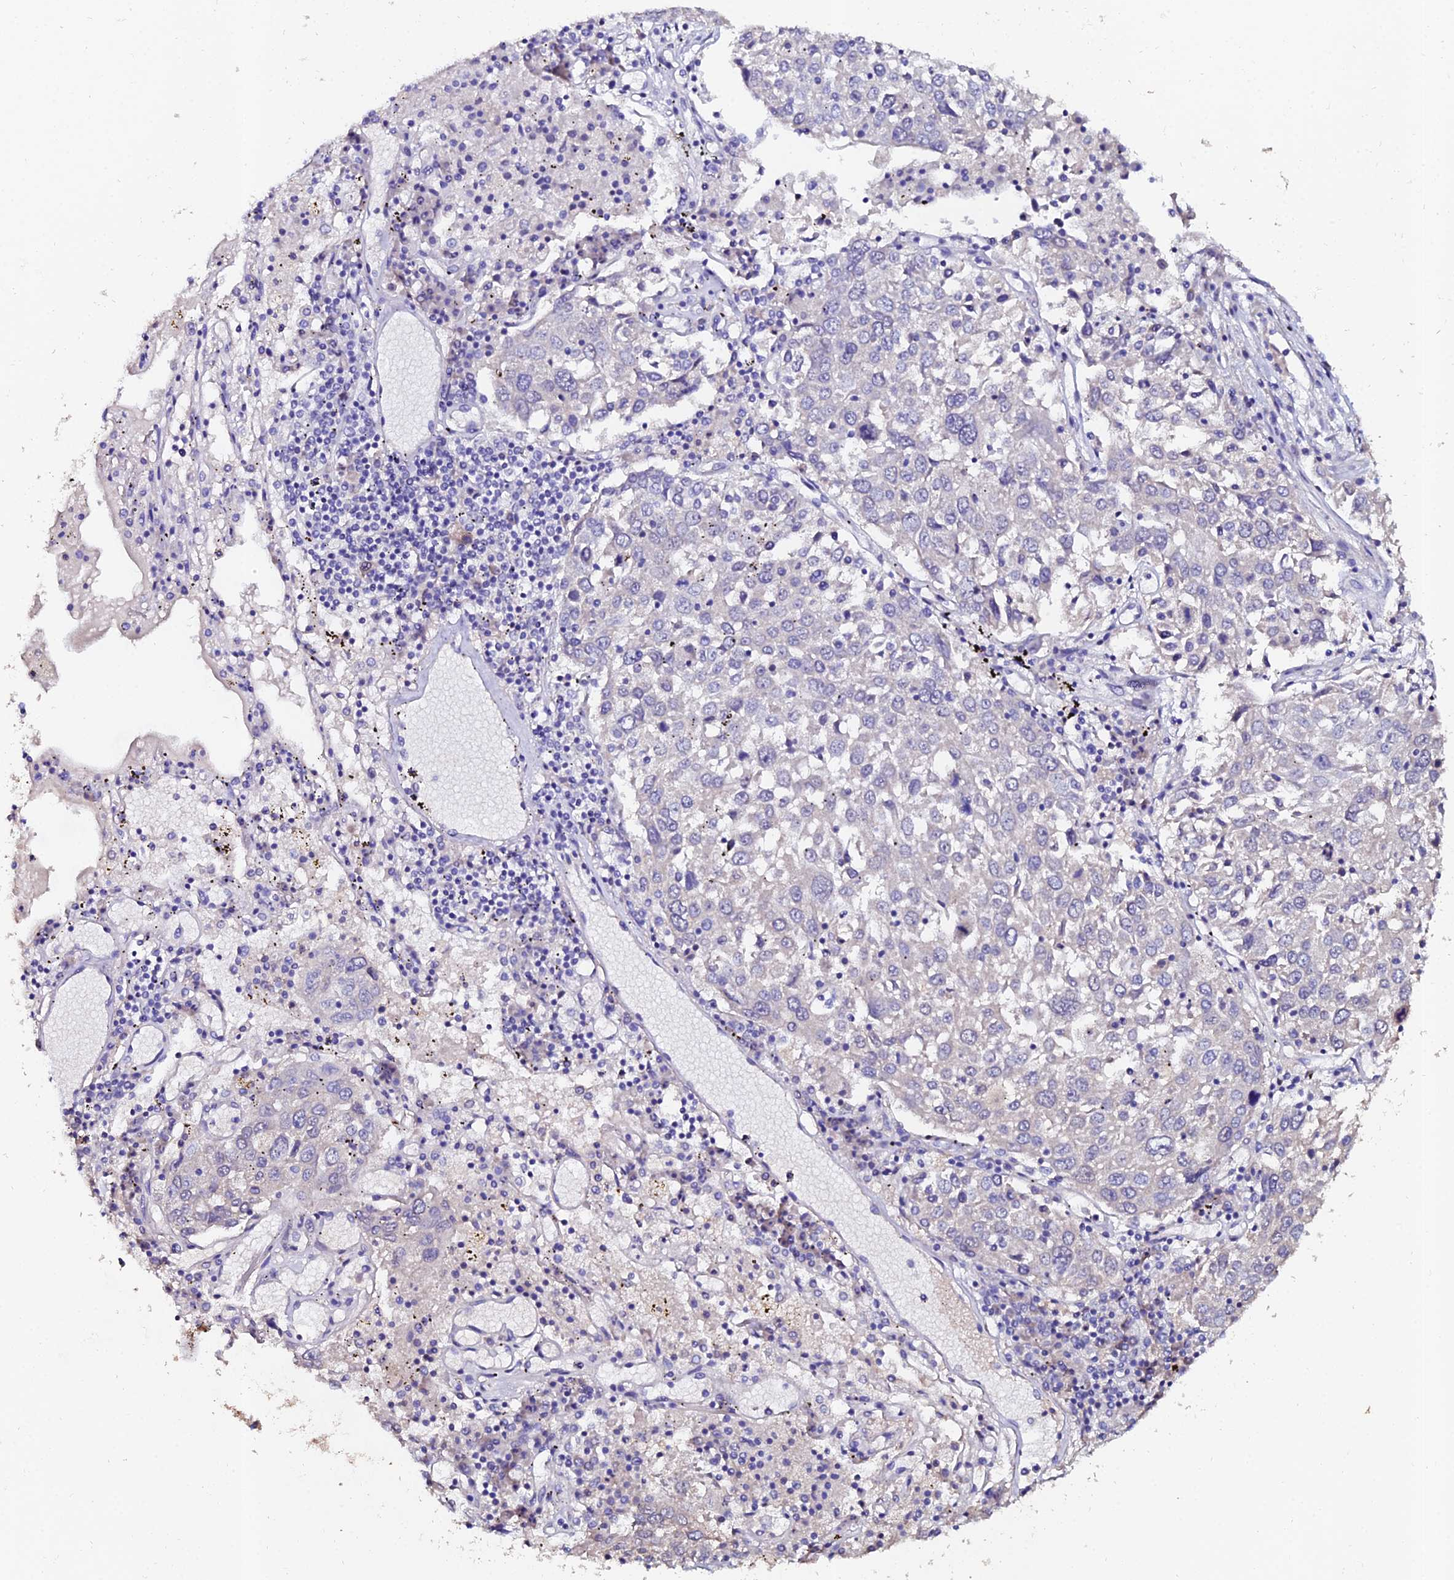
{"staining": {"intensity": "negative", "quantity": "none", "location": "none"}, "tissue": "lung cancer", "cell_type": "Tumor cells", "image_type": "cancer", "snomed": [{"axis": "morphology", "description": "Squamous cell carcinoma, NOS"}, {"axis": "topography", "description": "Lung"}], "caption": "Photomicrograph shows no protein positivity in tumor cells of lung cancer tissue.", "gene": "ESRRG", "patient": {"sex": "male", "age": 65}}